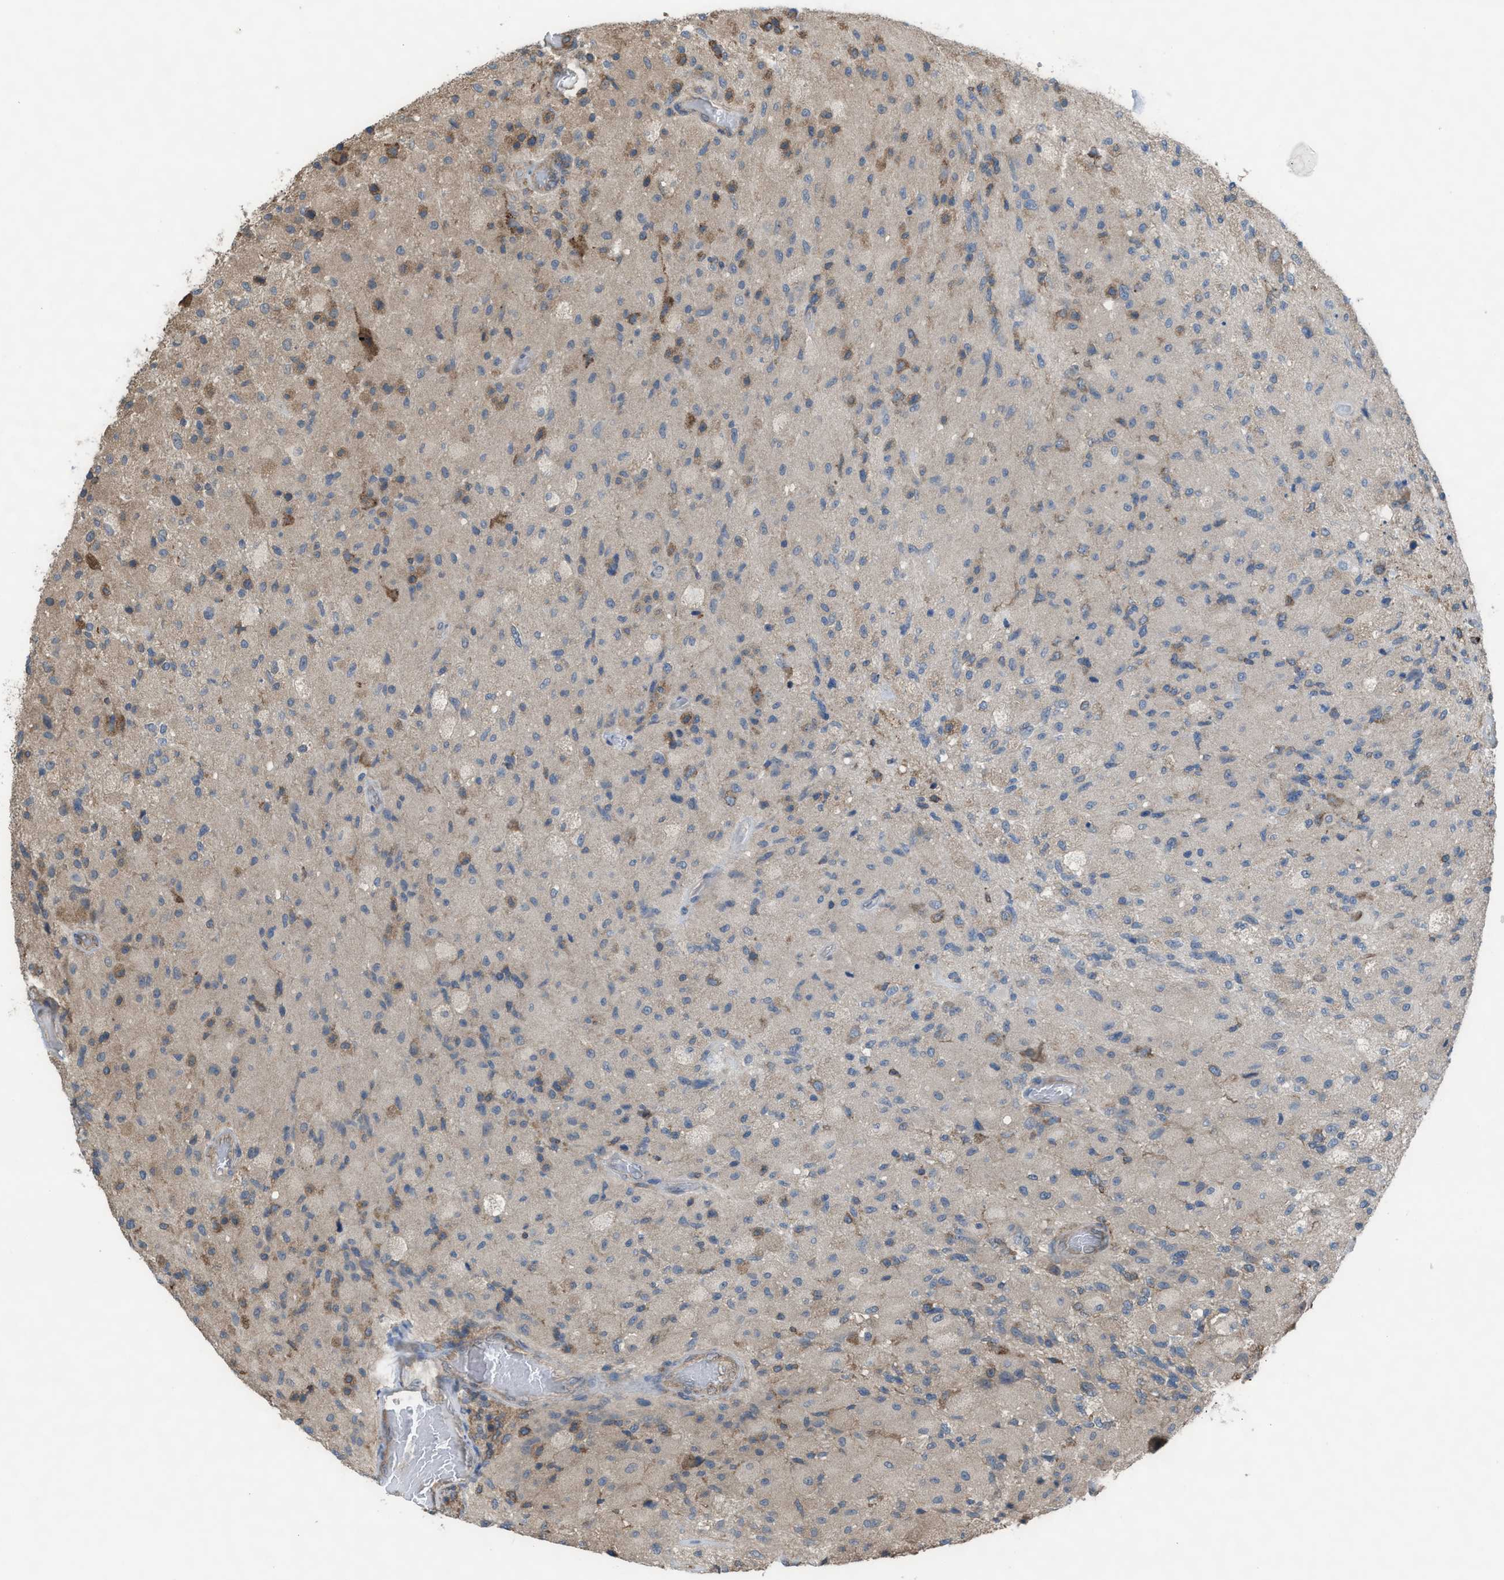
{"staining": {"intensity": "moderate", "quantity": "<25%", "location": "cytoplasmic/membranous"}, "tissue": "glioma", "cell_type": "Tumor cells", "image_type": "cancer", "snomed": [{"axis": "morphology", "description": "Normal tissue, NOS"}, {"axis": "morphology", "description": "Glioma, malignant, High grade"}, {"axis": "topography", "description": "Cerebral cortex"}], "caption": "Malignant high-grade glioma stained for a protein displays moderate cytoplasmic/membranous positivity in tumor cells. (DAB IHC with brightfield microscopy, high magnification).", "gene": "PLAA", "patient": {"sex": "male", "age": 77}}